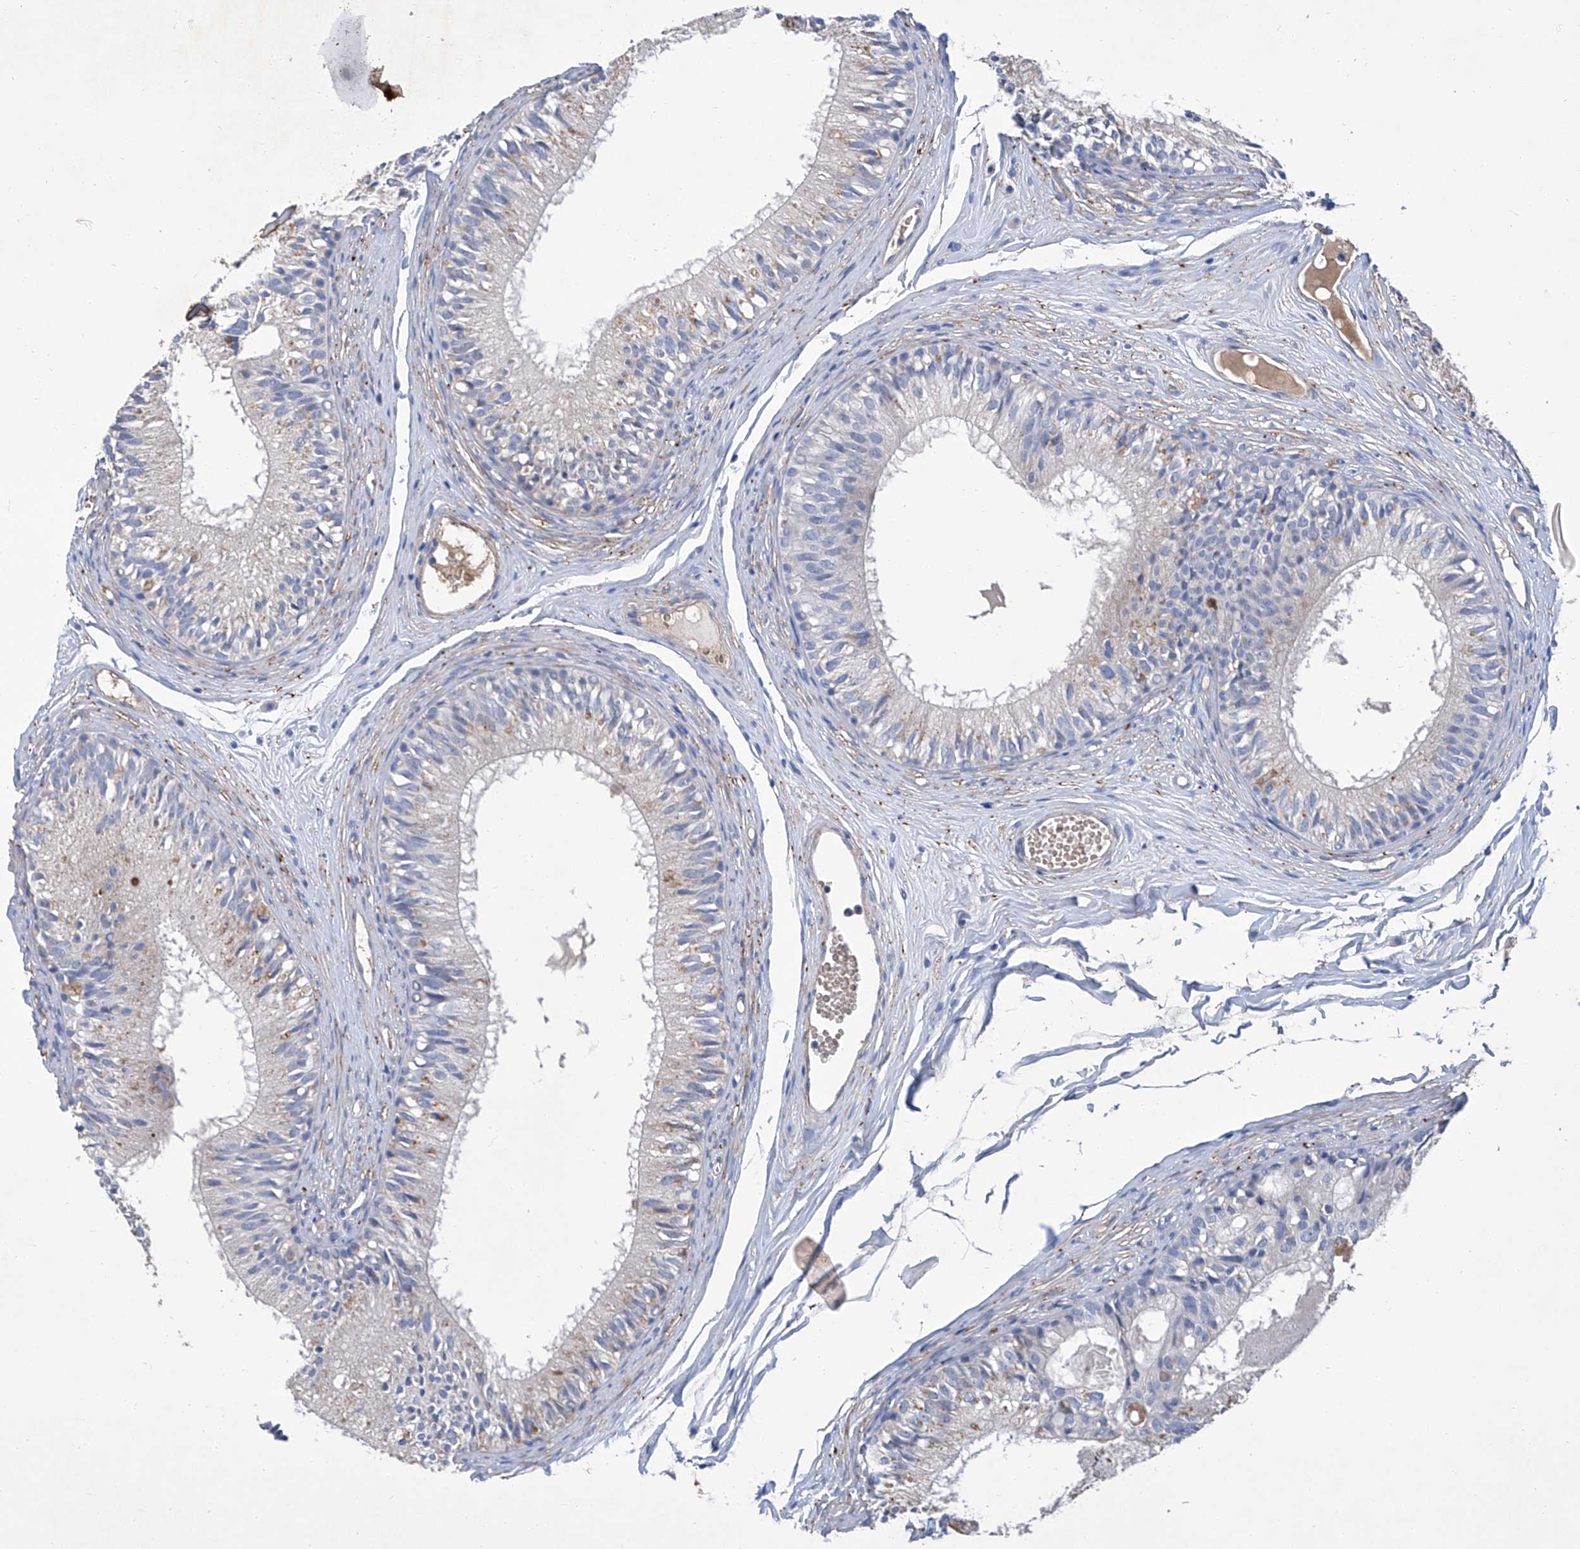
{"staining": {"intensity": "weak", "quantity": "<25%", "location": "cytoplasmic/membranous"}, "tissue": "epididymis", "cell_type": "Glandular cells", "image_type": "normal", "snomed": [{"axis": "morphology", "description": "Normal tissue, NOS"}, {"axis": "morphology", "description": "Seminoma in situ"}, {"axis": "topography", "description": "Testis"}, {"axis": "topography", "description": "Epididymis"}], "caption": "This is a photomicrograph of IHC staining of normal epididymis, which shows no positivity in glandular cells.", "gene": "GPT", "patient": {"sex": "male", "age": 28}}